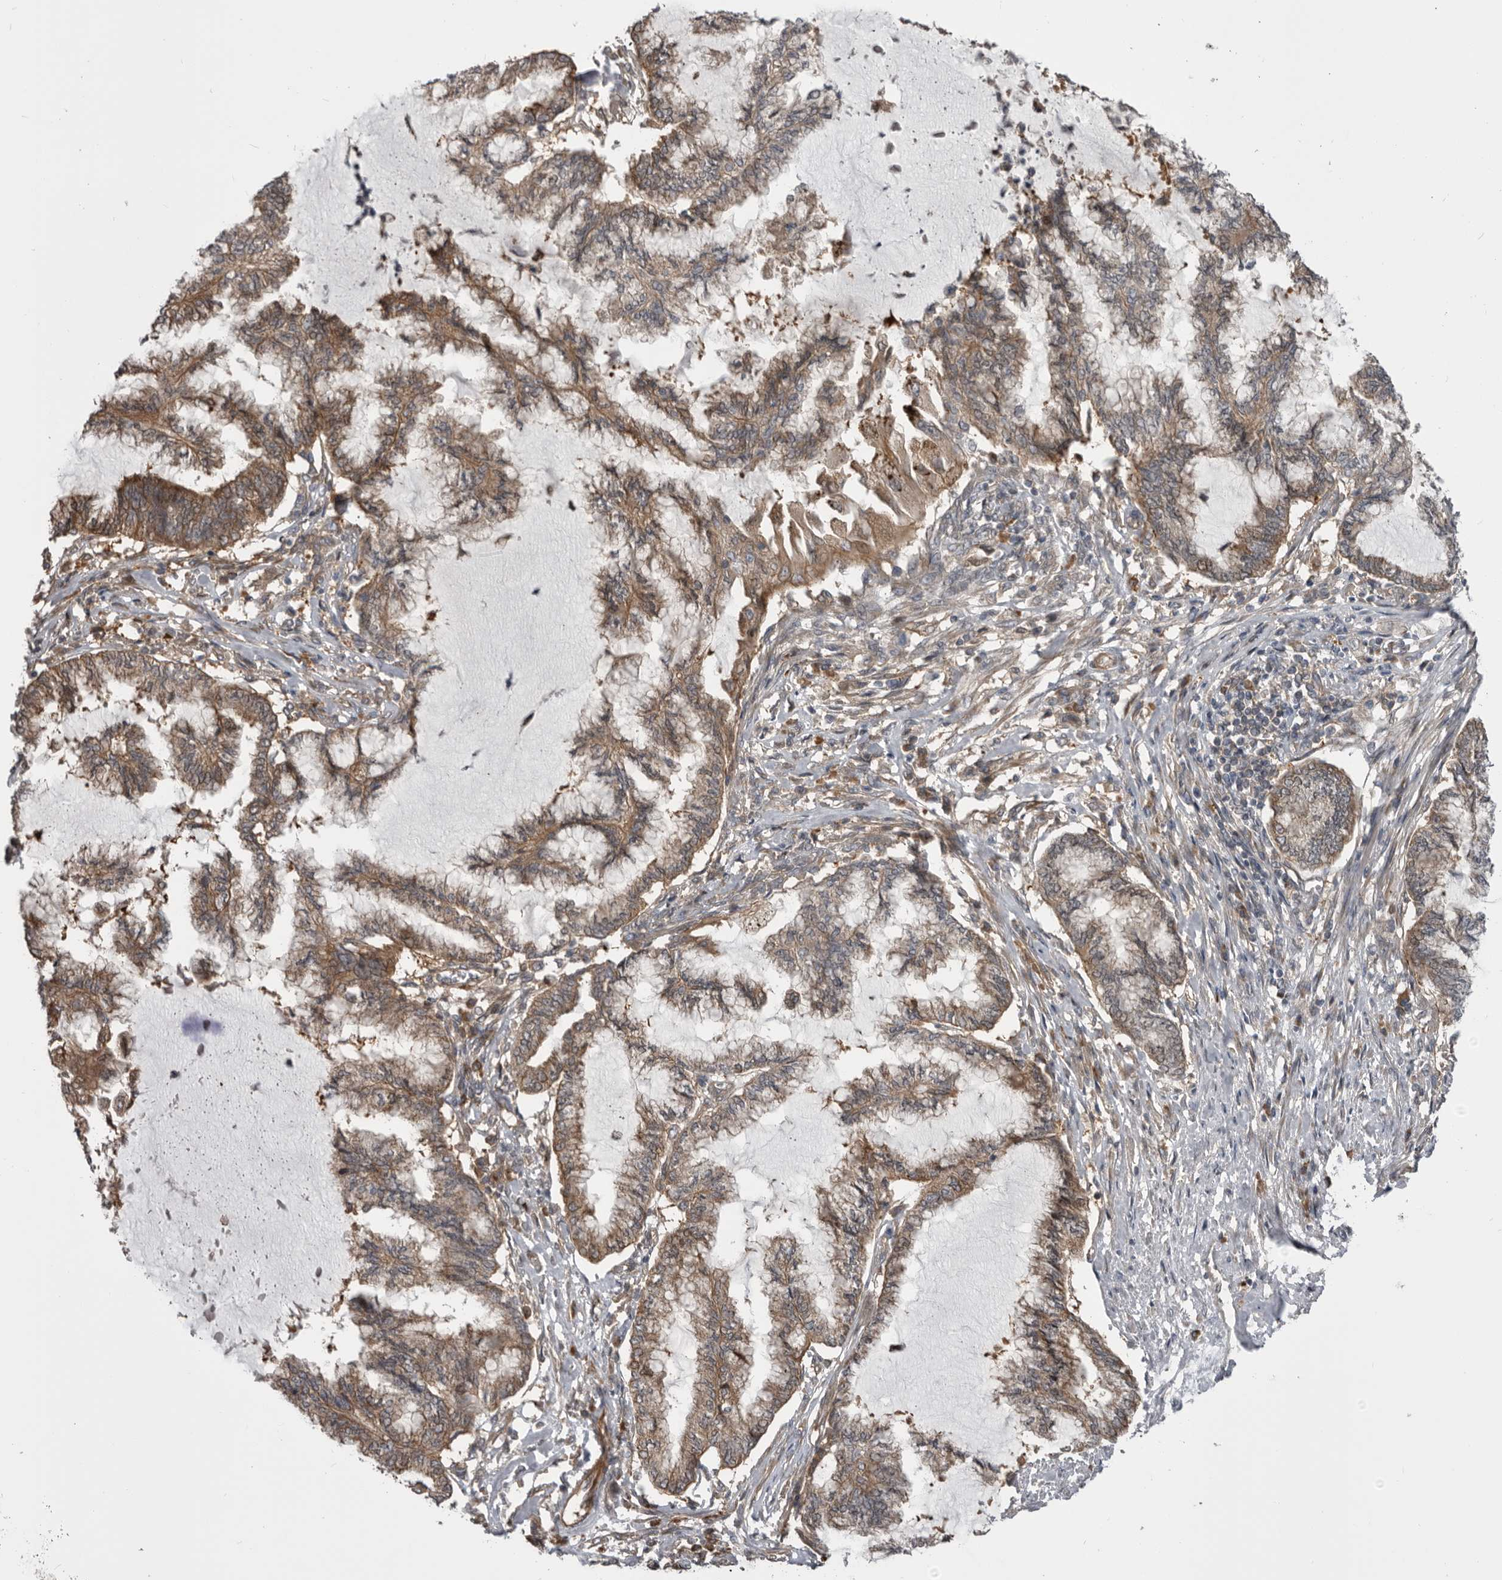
{"staining": {"intensity": "moderate", "quantity": ">75%", "location": "cytoplasmic/membranous"}, "tissue": "endometrial cancer", "cell_type": "Tumor cells", "image_type": "cancer", "snomed": [{"axis": "morphology", "description": "Adenocarcinoma, NOS"}, {"axis": "topography", "description": "Endometrium"}], "caption": "Immunohistochemical staining of human endometrial cancer (adenocarcinoma) exhibits moderate cytoplasmic/membranous protein staining in about >75% of tumor cells. The protein is stained brown, and the nuclei are stained in blue (DAB (3,3'-diaminobenzidine) IHC with brightfield microscopy, high magnification).", "gene": "RAB3GAP2", "patient": {"sex": "female", "age": 86}}